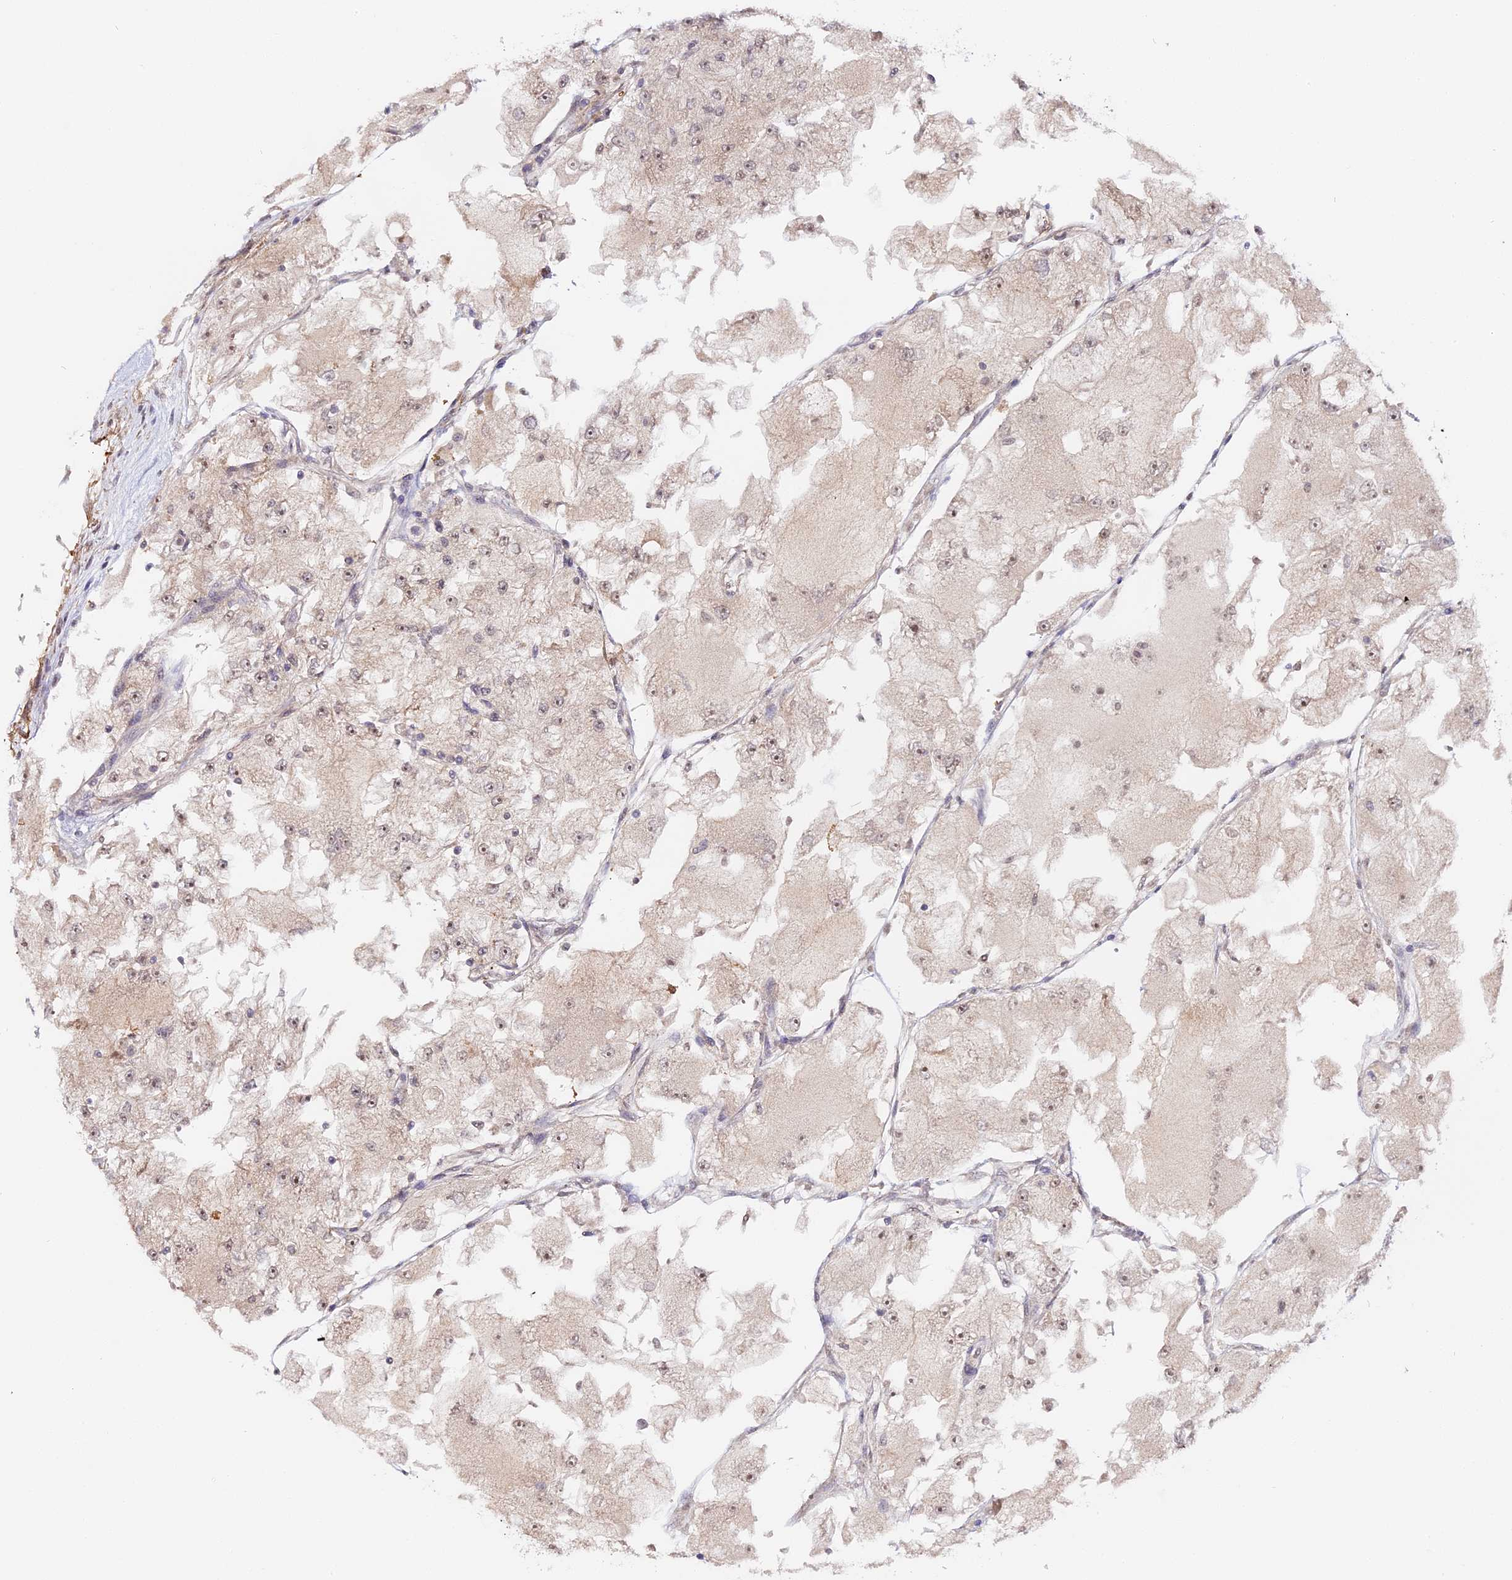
{"staining": {"intensity": "moderate", "quantity": "25%-75%", "location": "nuclear"}, "tissue": "renal cancer", "cell_type": "Tumor cells", "image_type": "cancer", "snomed": [{"axis": "morphology", "description": "Adenocarcinoma, NOS"}, {"axis": "topography", "description": "Kidney"}], "caption": "Protein analysis of renal cancer tissue reveals moderate nuclear positivity in about 25%-75% of tumor cells. (IHC, brightfield microscopy, high magnification).", "gene": "IMPACT", "patient": {"sex": "female", "age": 72}}